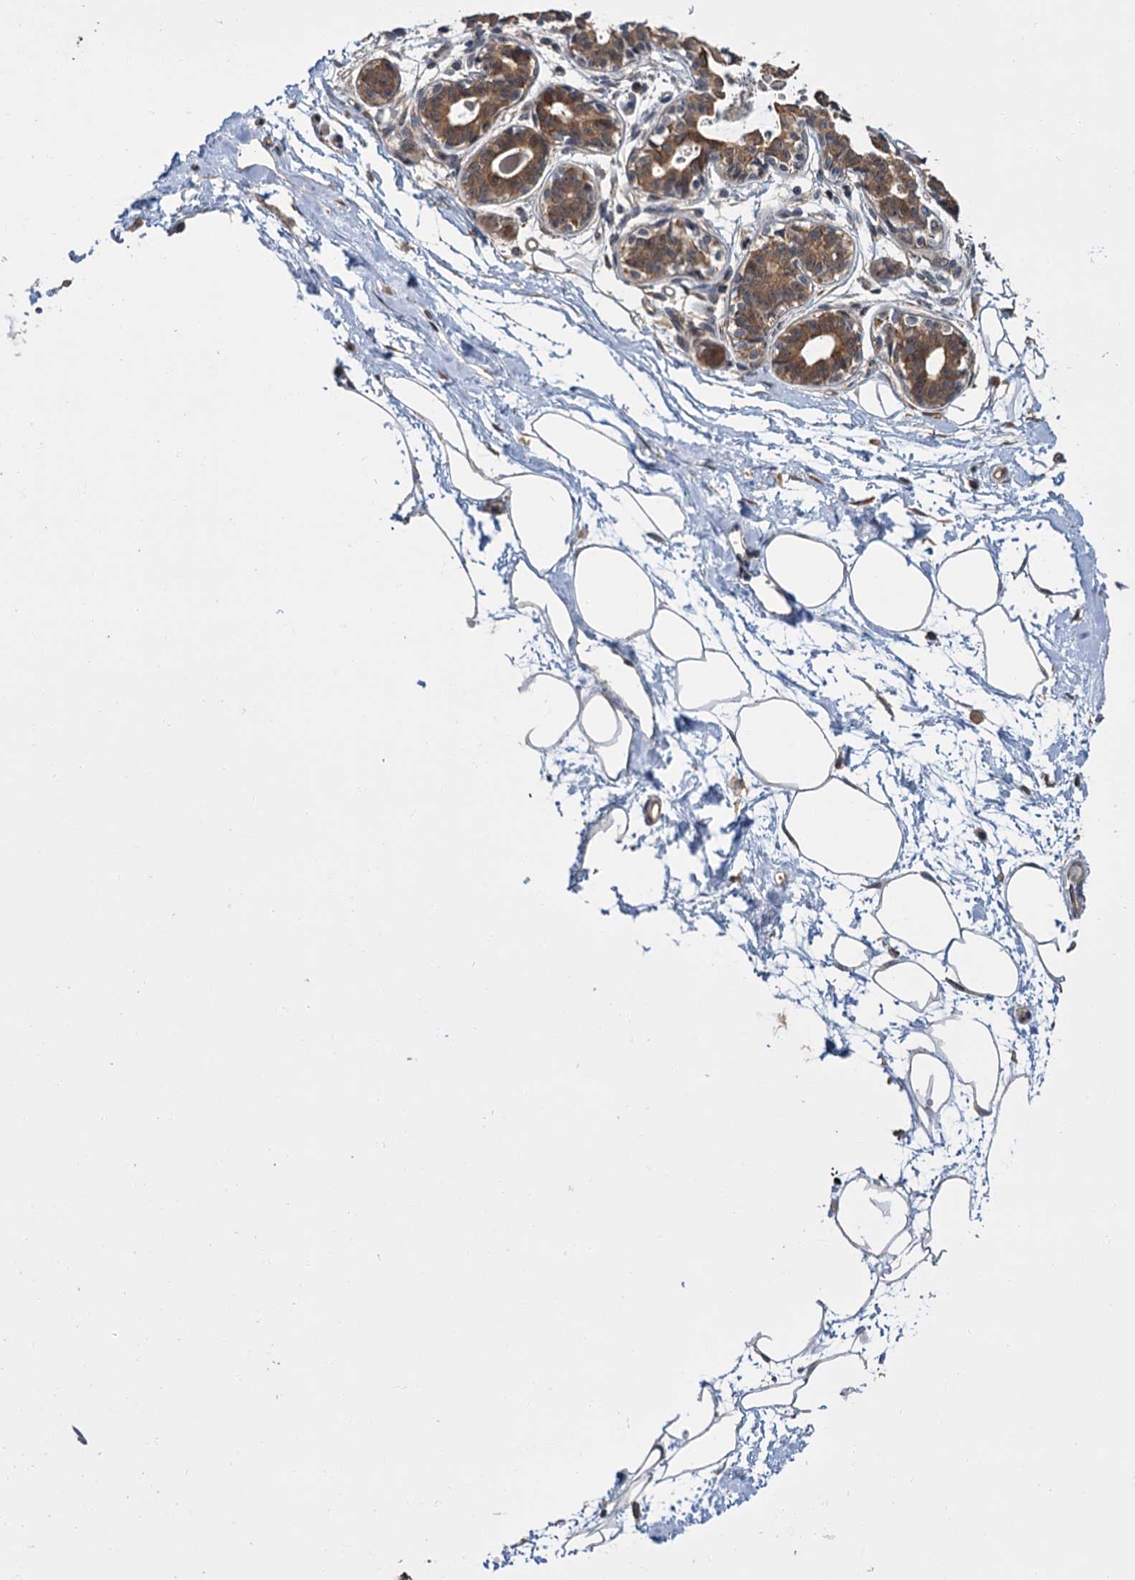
{"staining": {"intensity": "negative", "quantity": "none", "location": "none"}, "tissue": "breast", "cell_type": "Adipocytes", "image_type": "normal", "snomed": [{"axis": "morphology", "description": "Normal tissue, NOS"}, {"axis": "topography", "description": "Breast"}], "caption": "DAB (3,3'-diaminobenzidine) immunohistochemical staining of normal breast displays no significant expression in adipocytes. The staining was performed using DAB to visualize the protein expression in brown, while the nuclei were stained in blue with hematoxylin (Magnification: 20x).", "gene": "KANSL2", "patient": {"sex": "female", "age": 45}}